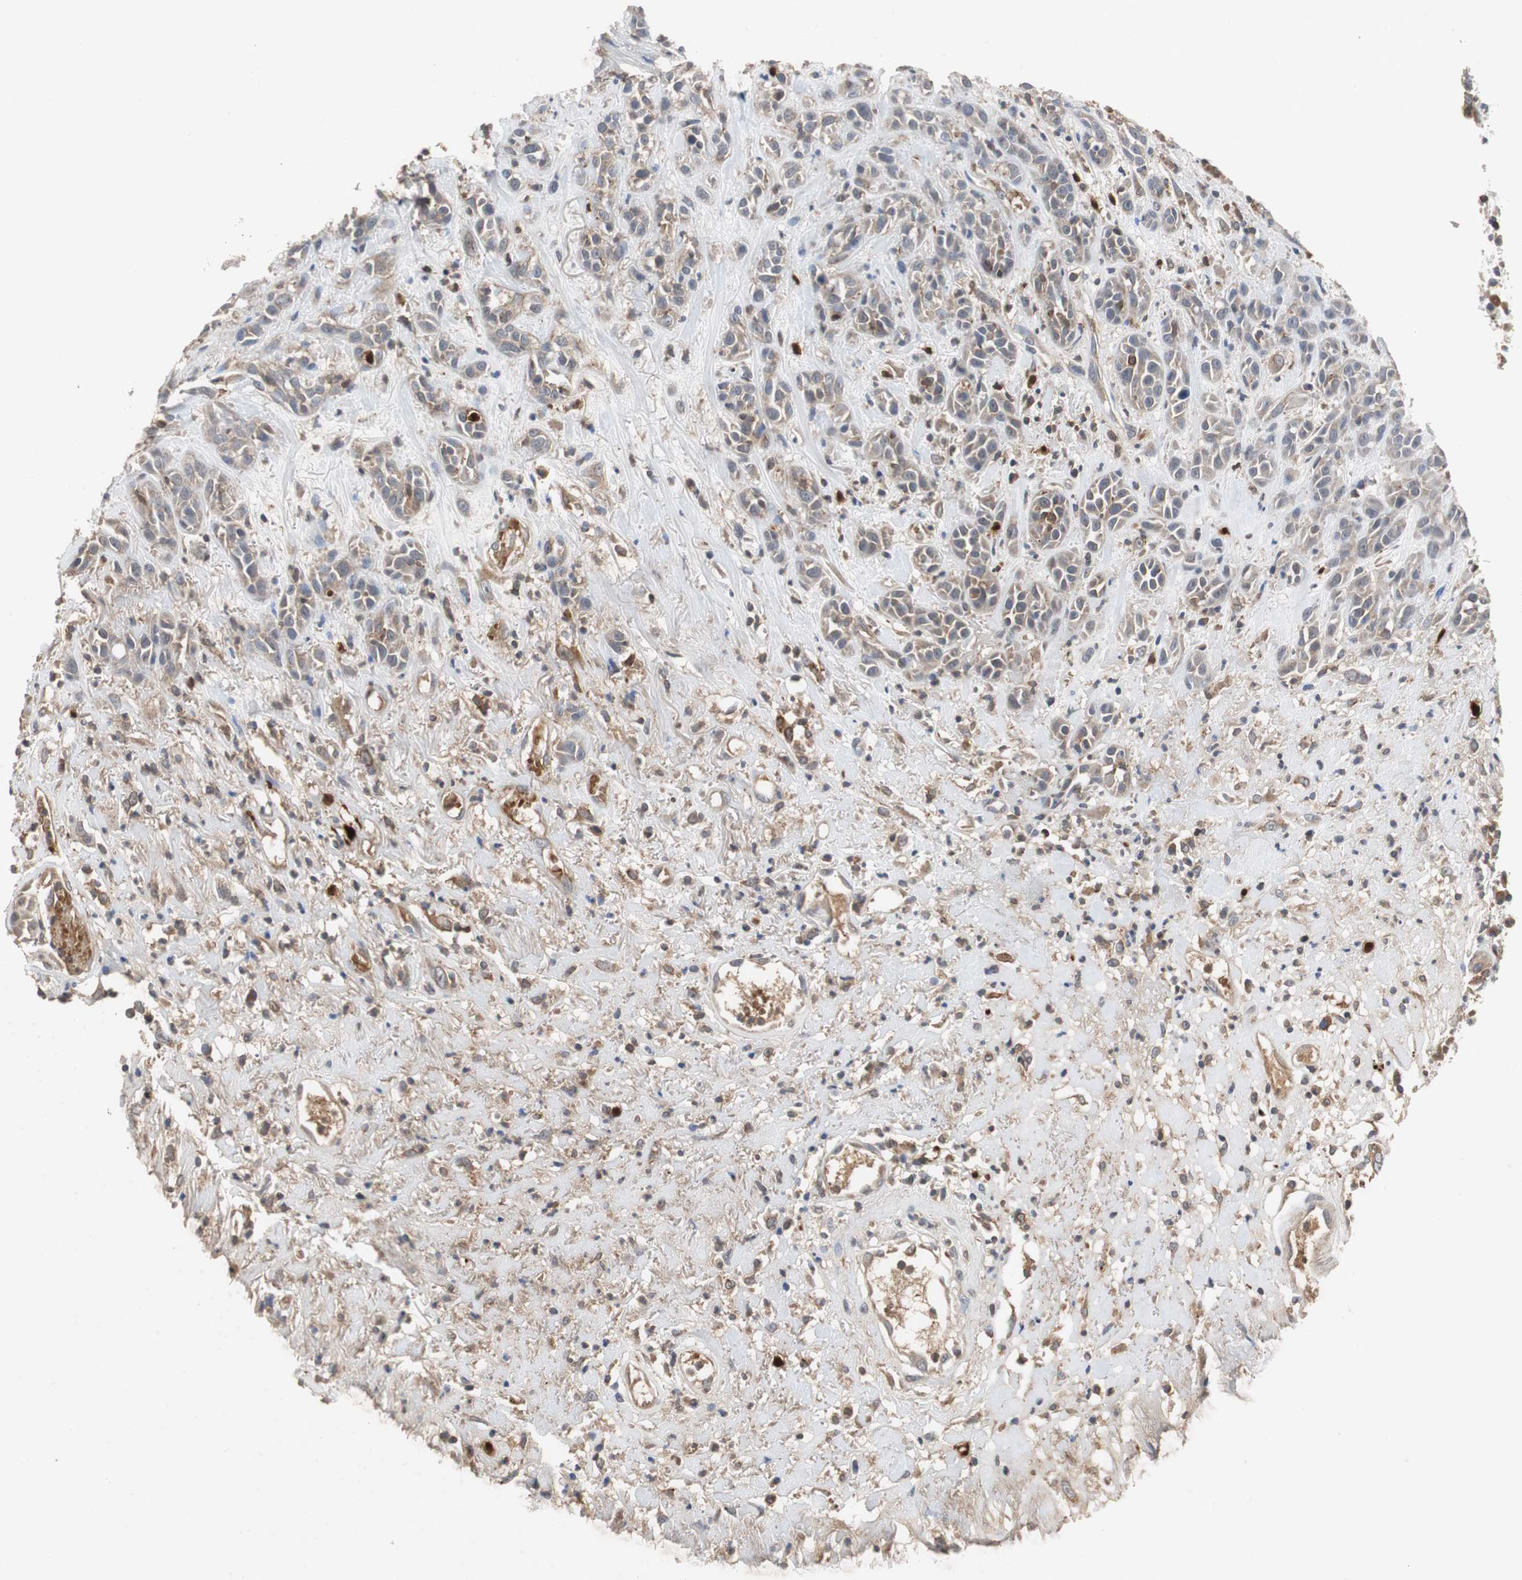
{"staining": {"intensity": "weak", "quantity": ">75%", "location": "cytoplasmic/membranous"}, "tissue": "head and neck cancer", "cell_type": "Tumor cells", "image_type": "cancer", "snomed": [{"axis": "morphology", "description": "Squamous cell carcinoma, NOS"}, {"axis": "topography", "description": "Head-Neck"}], "caption": "Head and neck cancer was stained to show a protein in brown. There is low levels of weak cytoplasmic/membranous staining in about >75% of tumor cells.", "gene": "CALB2", "patient": {"sex": "male", "age": 62}}